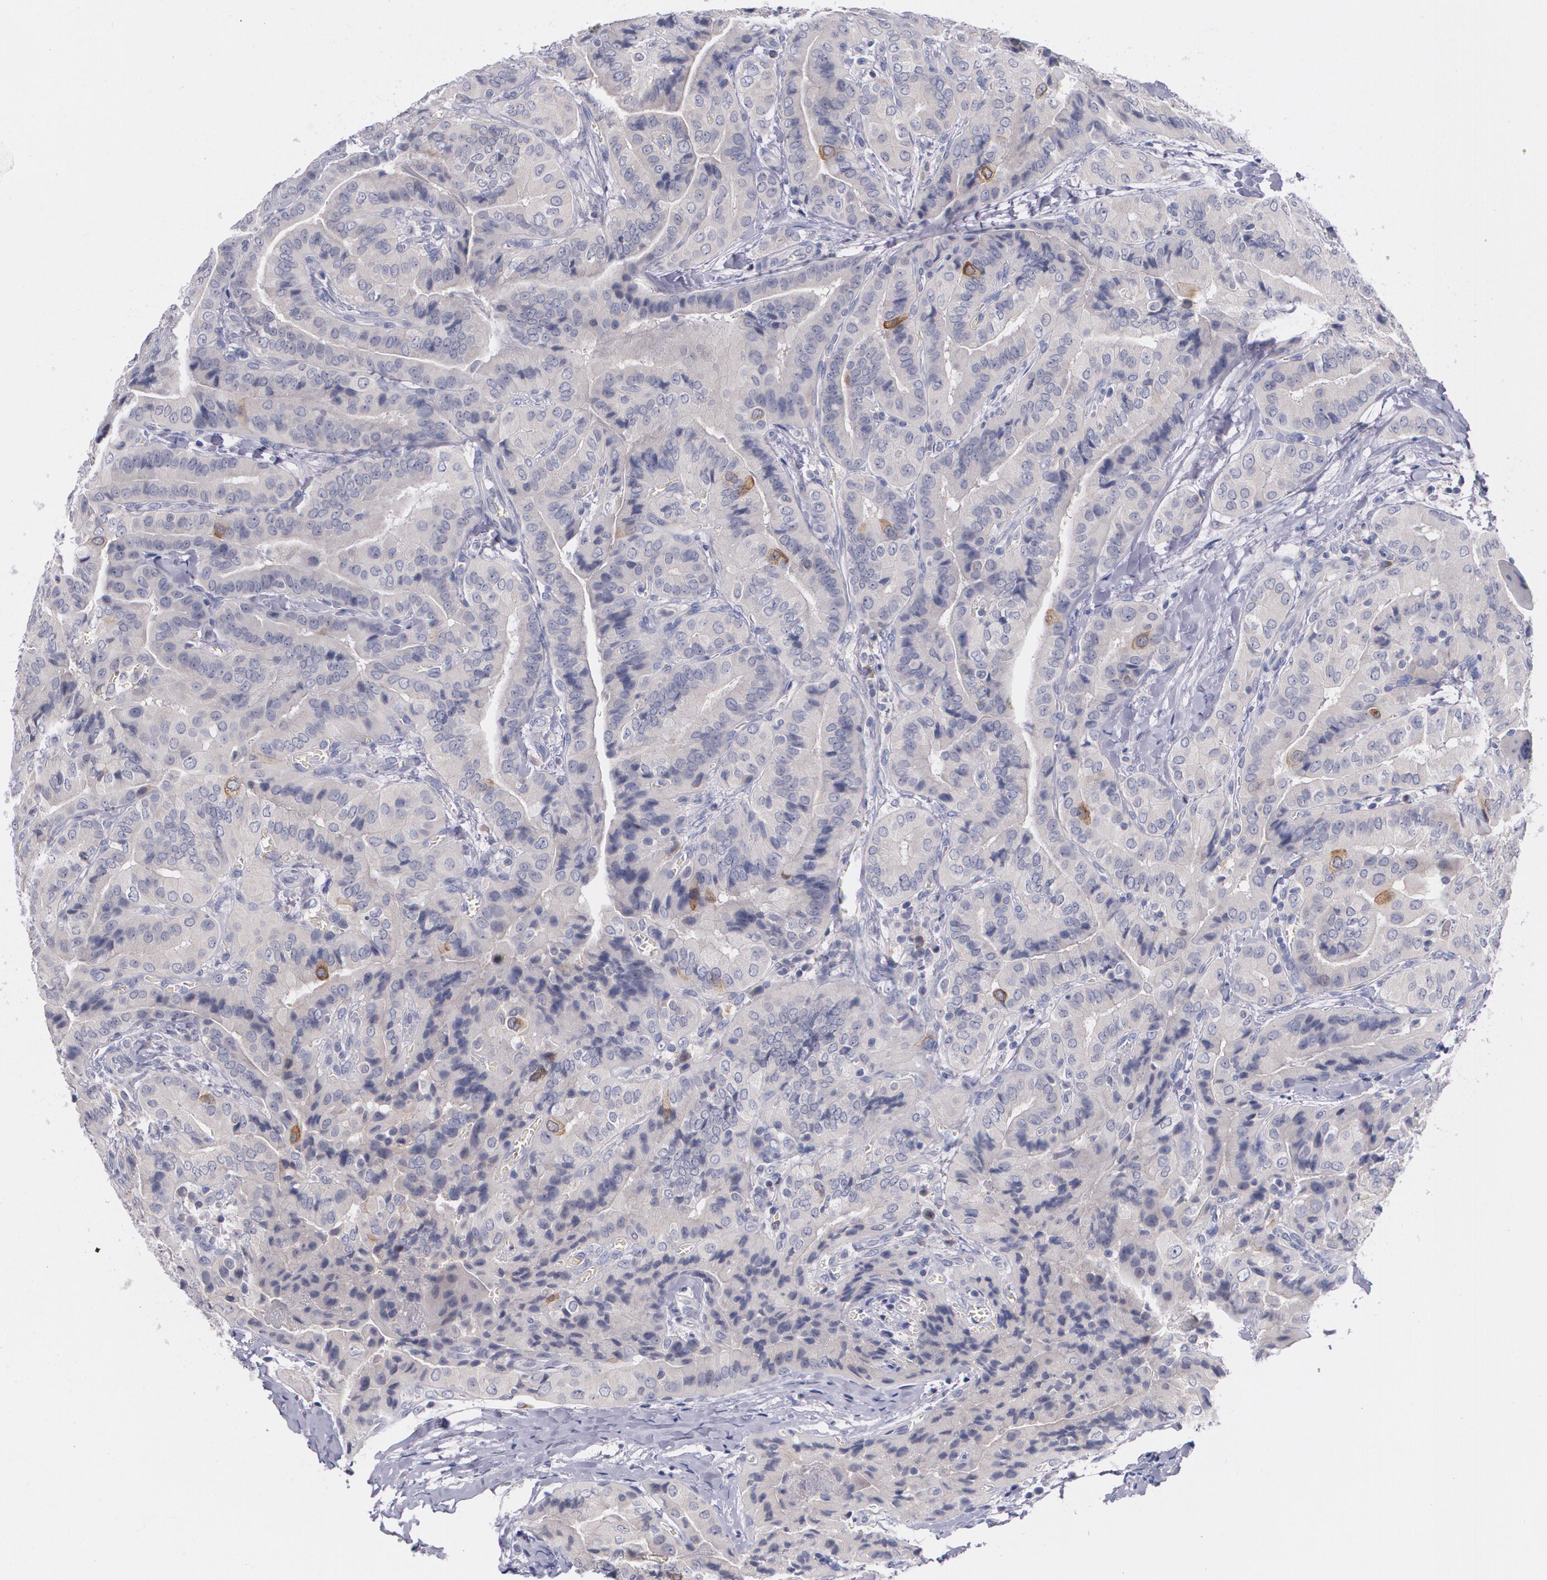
{"staining": {"intensity": "strong", "quantity": "<25%", "location": "cytoplasmic/membranous"}, "tissue": "thyroid cancer", "cell_type": "Tumor cells", "image_type": "cancer", "snomed": [{"axis": "morphology", "description": "Papillary adenocarcinoma, NOS"}, {"axis": "topography", "description": "Thyroid gland"}], "caption": "DAB immunohistochemical staining of human papillary adenocarcinoma (thyroid) exhibits strong cytoplasmic/membranous protein staining in approximately <25% of tumor cells.", "gene": "HMMR", "patient": {"sex": "female", "age": 71}}